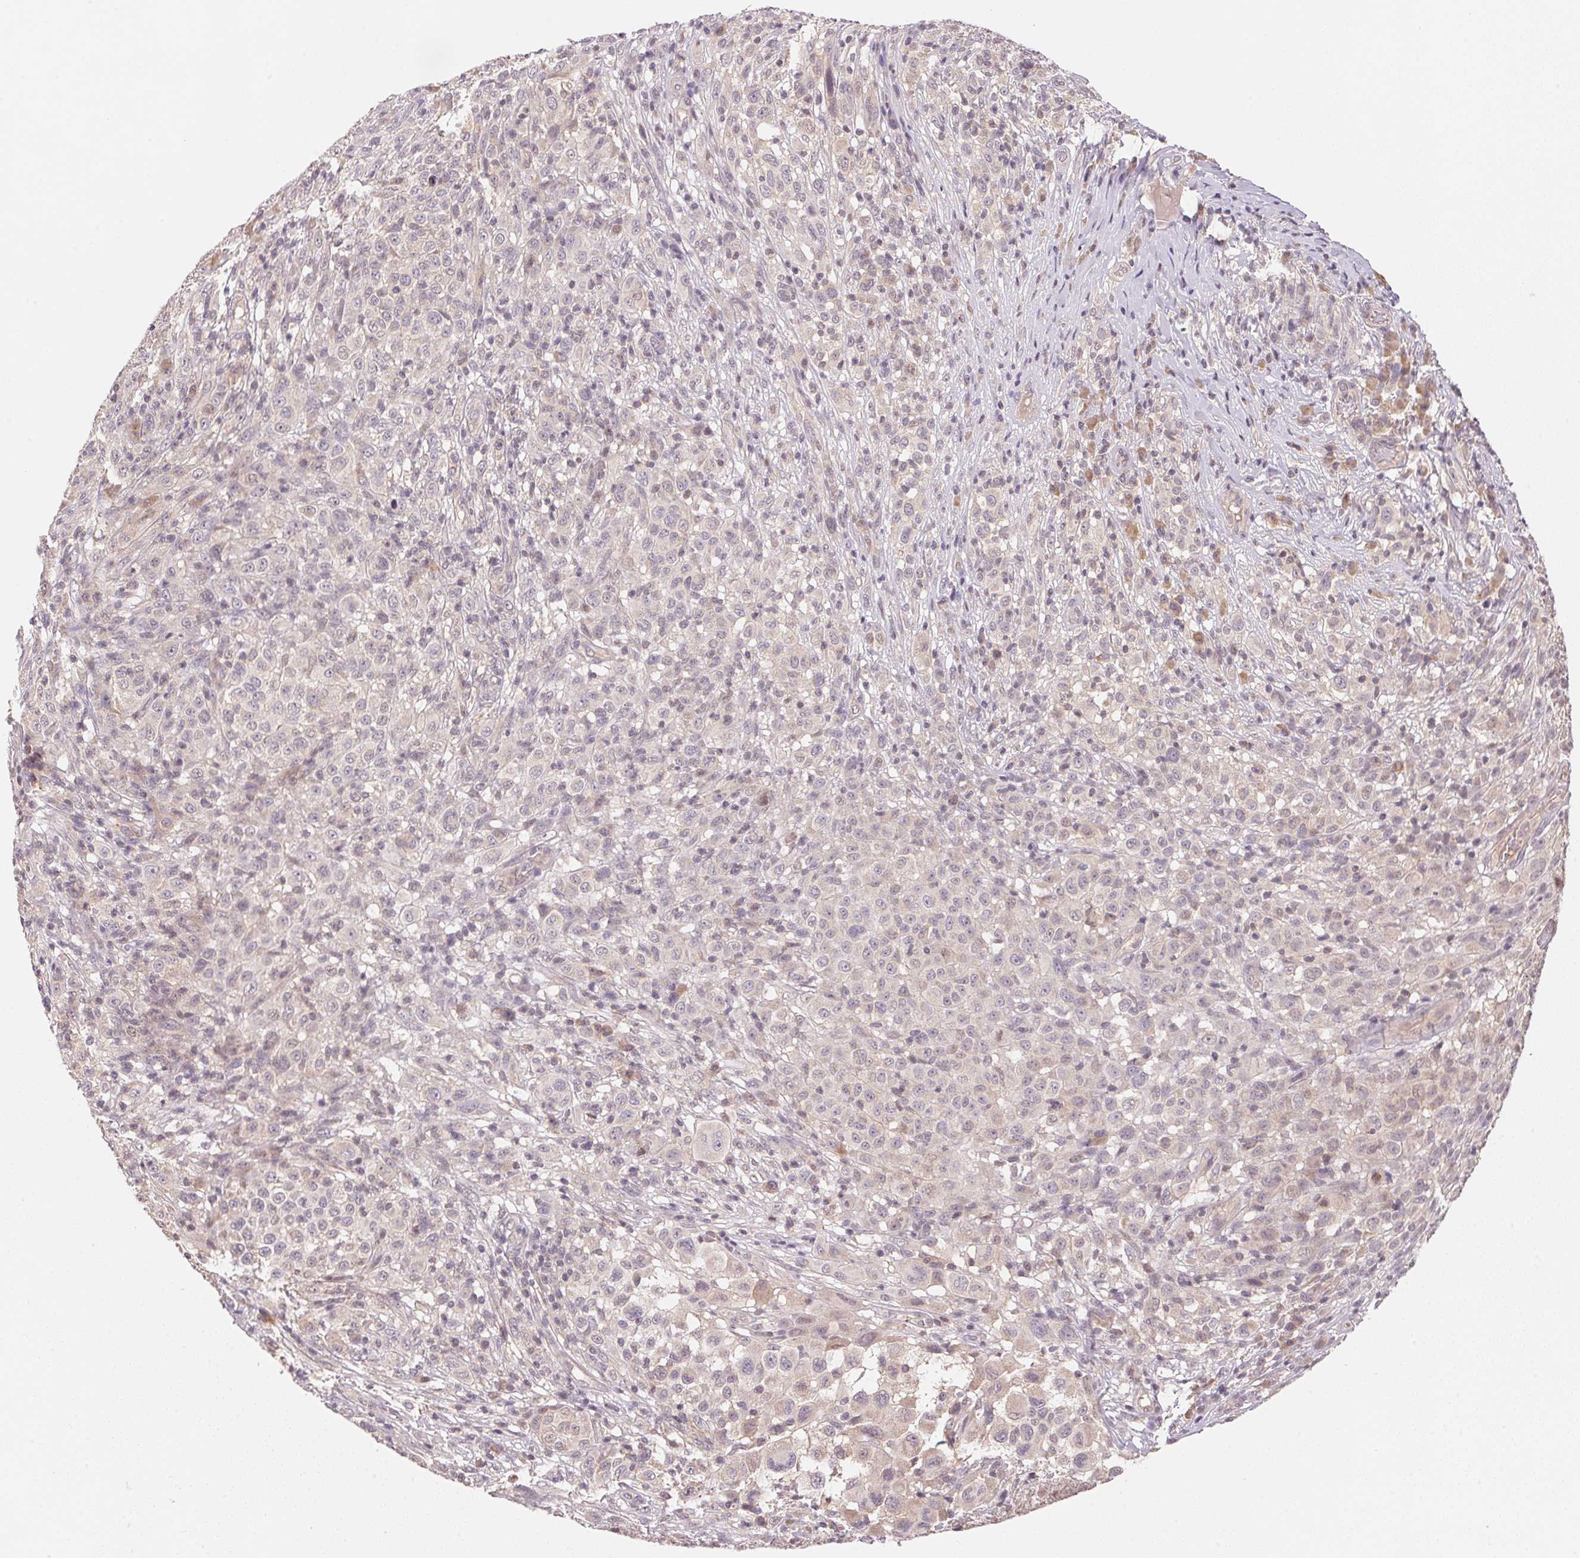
{"staining": {"intensity": "negative", "quantity": "none", "location": "none"}, "tissue": "melanoma", "cell_type": "Tumor cells", "image_type": "cancer", "snomed": [{"axis": "morphology", "description": "Malignant melanoma, NOS"}, {"axis": "topography", "description": "Skin"}], "caption": "Immunohistochemistry (IHC) image of human malignant melanoma stained for a protein (brown), which displays no staining in tumor cells.", "gene": "BNIP5", "patient": {"sex": "male", "age": 73}}